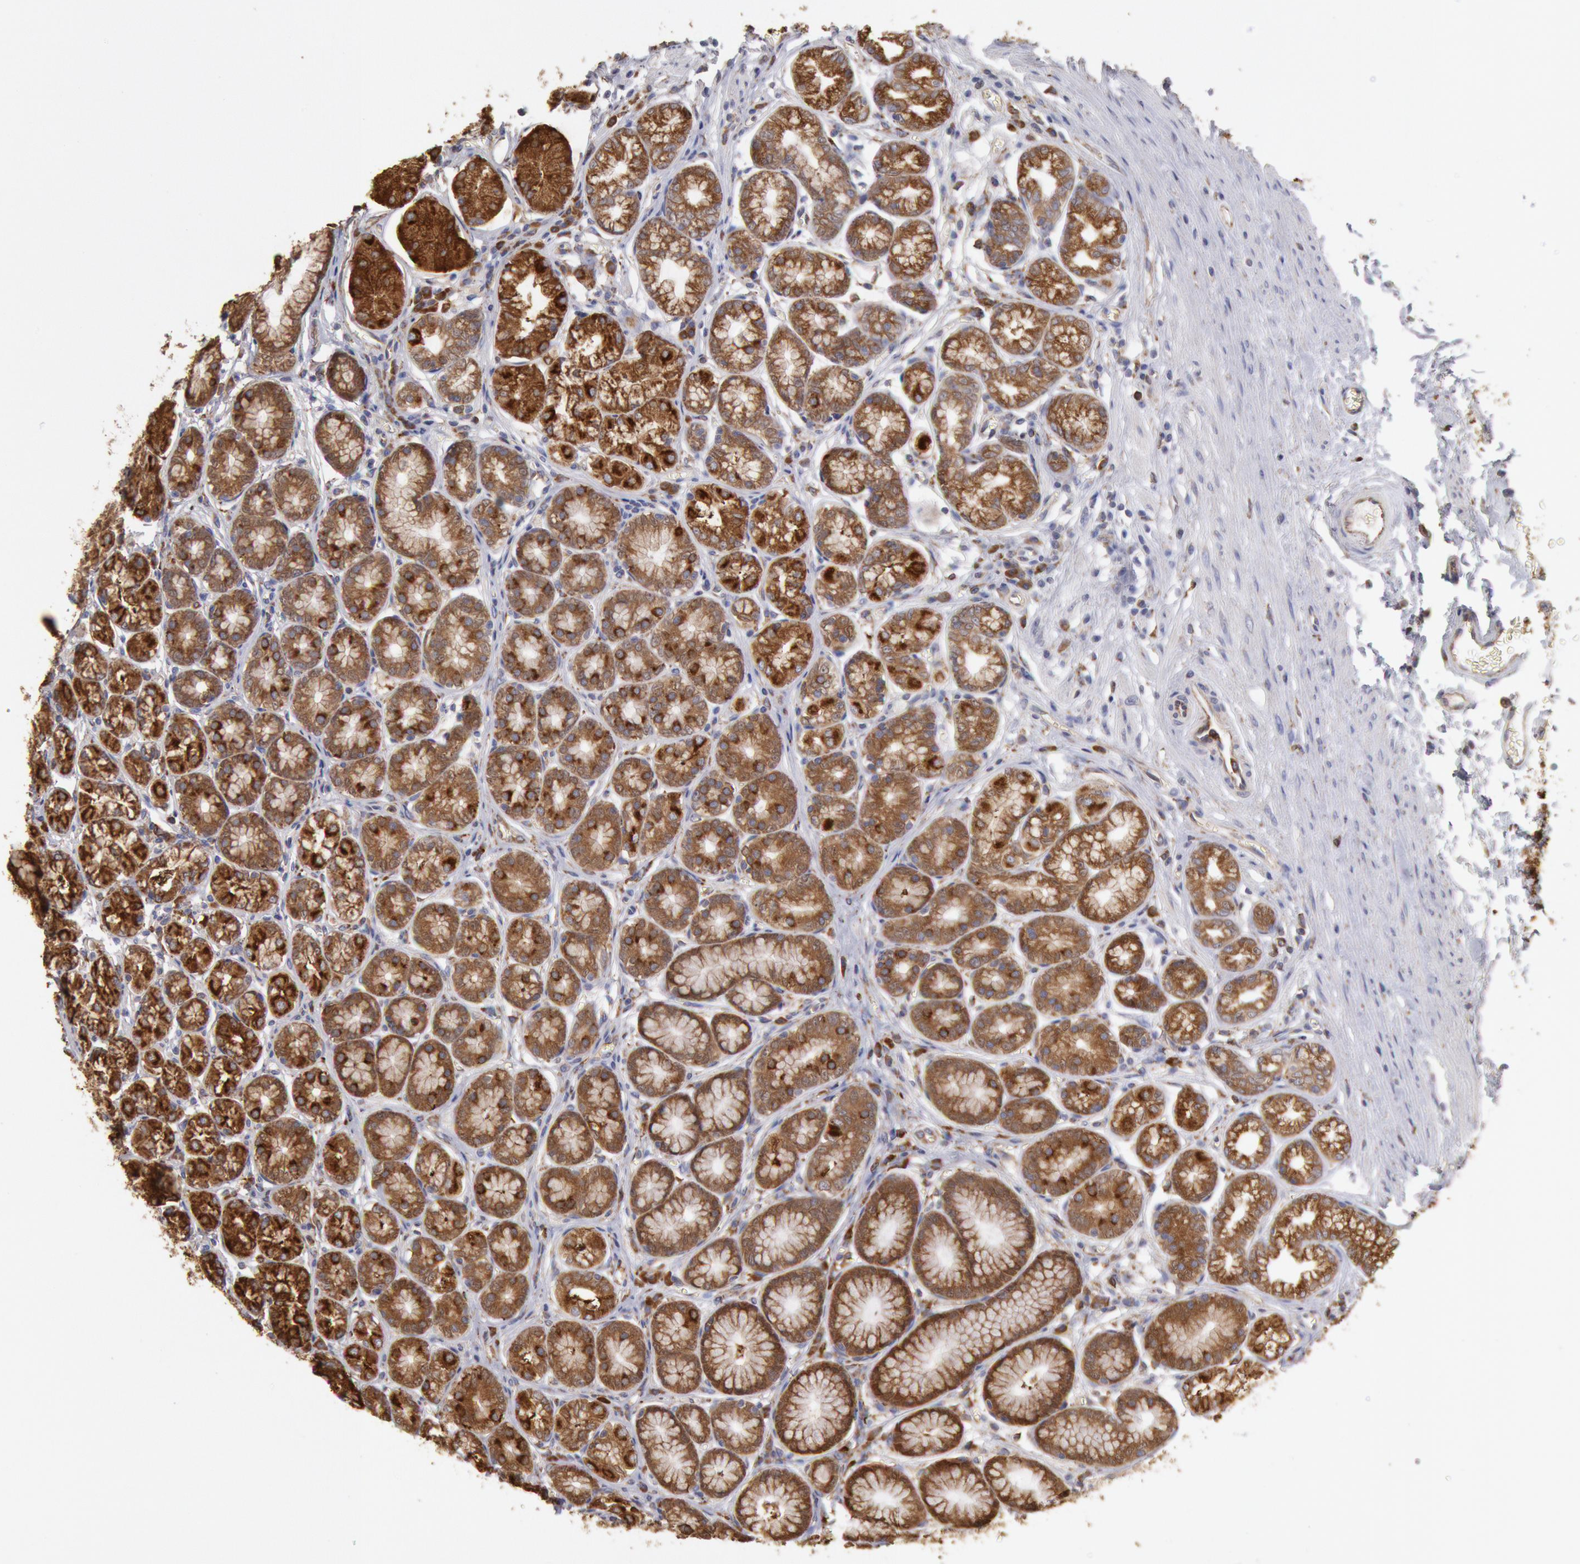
{"staining": {"intensity": "strong", "quantity": ">75%", "location": "cytoplasmic/membranous"}, "tissue": "stomach", "cell_type": "Glandular cells", "image_type": "normal", "snomed": [{"axis": "morphology", "description": "Normal tissue, NOS"}, {"axis": "topography", "description": "Stomach"}, {"axis": "topography", "description": "Stomach, lower"}], "caption": "Stomach stained with DAB immunohistochemistry (IHC) exhibits high levels of strong cytoplasmic/membranous expression in about >75% of glandular cells. Immunohistochemistry (ihc) stains the protein of interest in brown and the nuclei are stained blue.", "gene": "ERP44", "patient": {"sex": "male", "age": 76}}